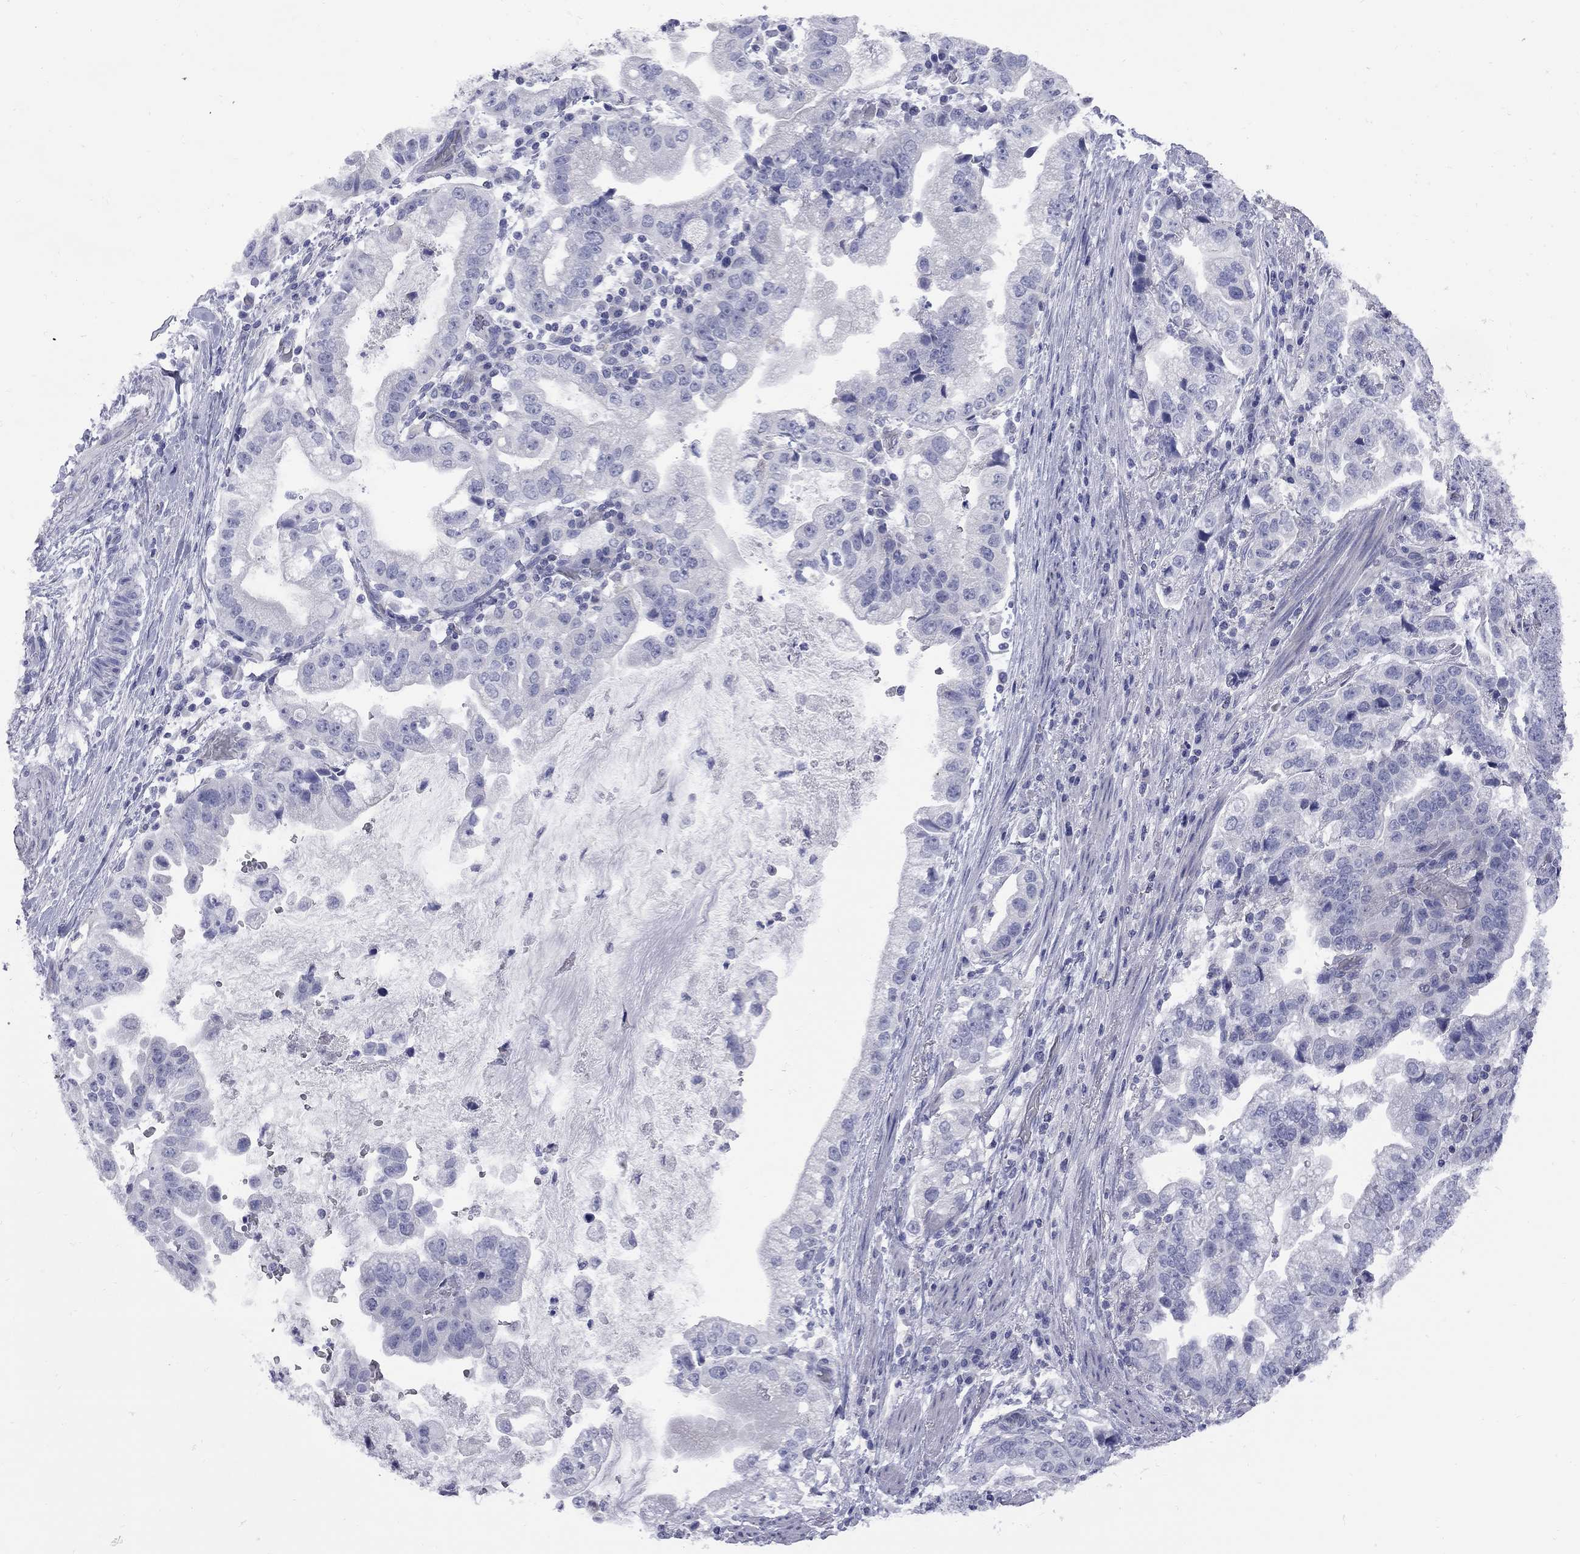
{"staining": {"intensity": "negative", "quantity": "none", "location": "none"}, "tissue": "stomach cancer", "cell_type": "Tumor cells", "image_type": "cancer", "snomed": [{"axis": "morphology", "description": "Adenocarcinoma, NOS"}, {"axis": "topography", "description": "Stomach"}], "caption": "This is an IHC image of stomach cancer (adenocarcinoma). There is no staining in tumor cells.", "gene": "ABCB4", "patient": {"sex": "male", "age": 59}}